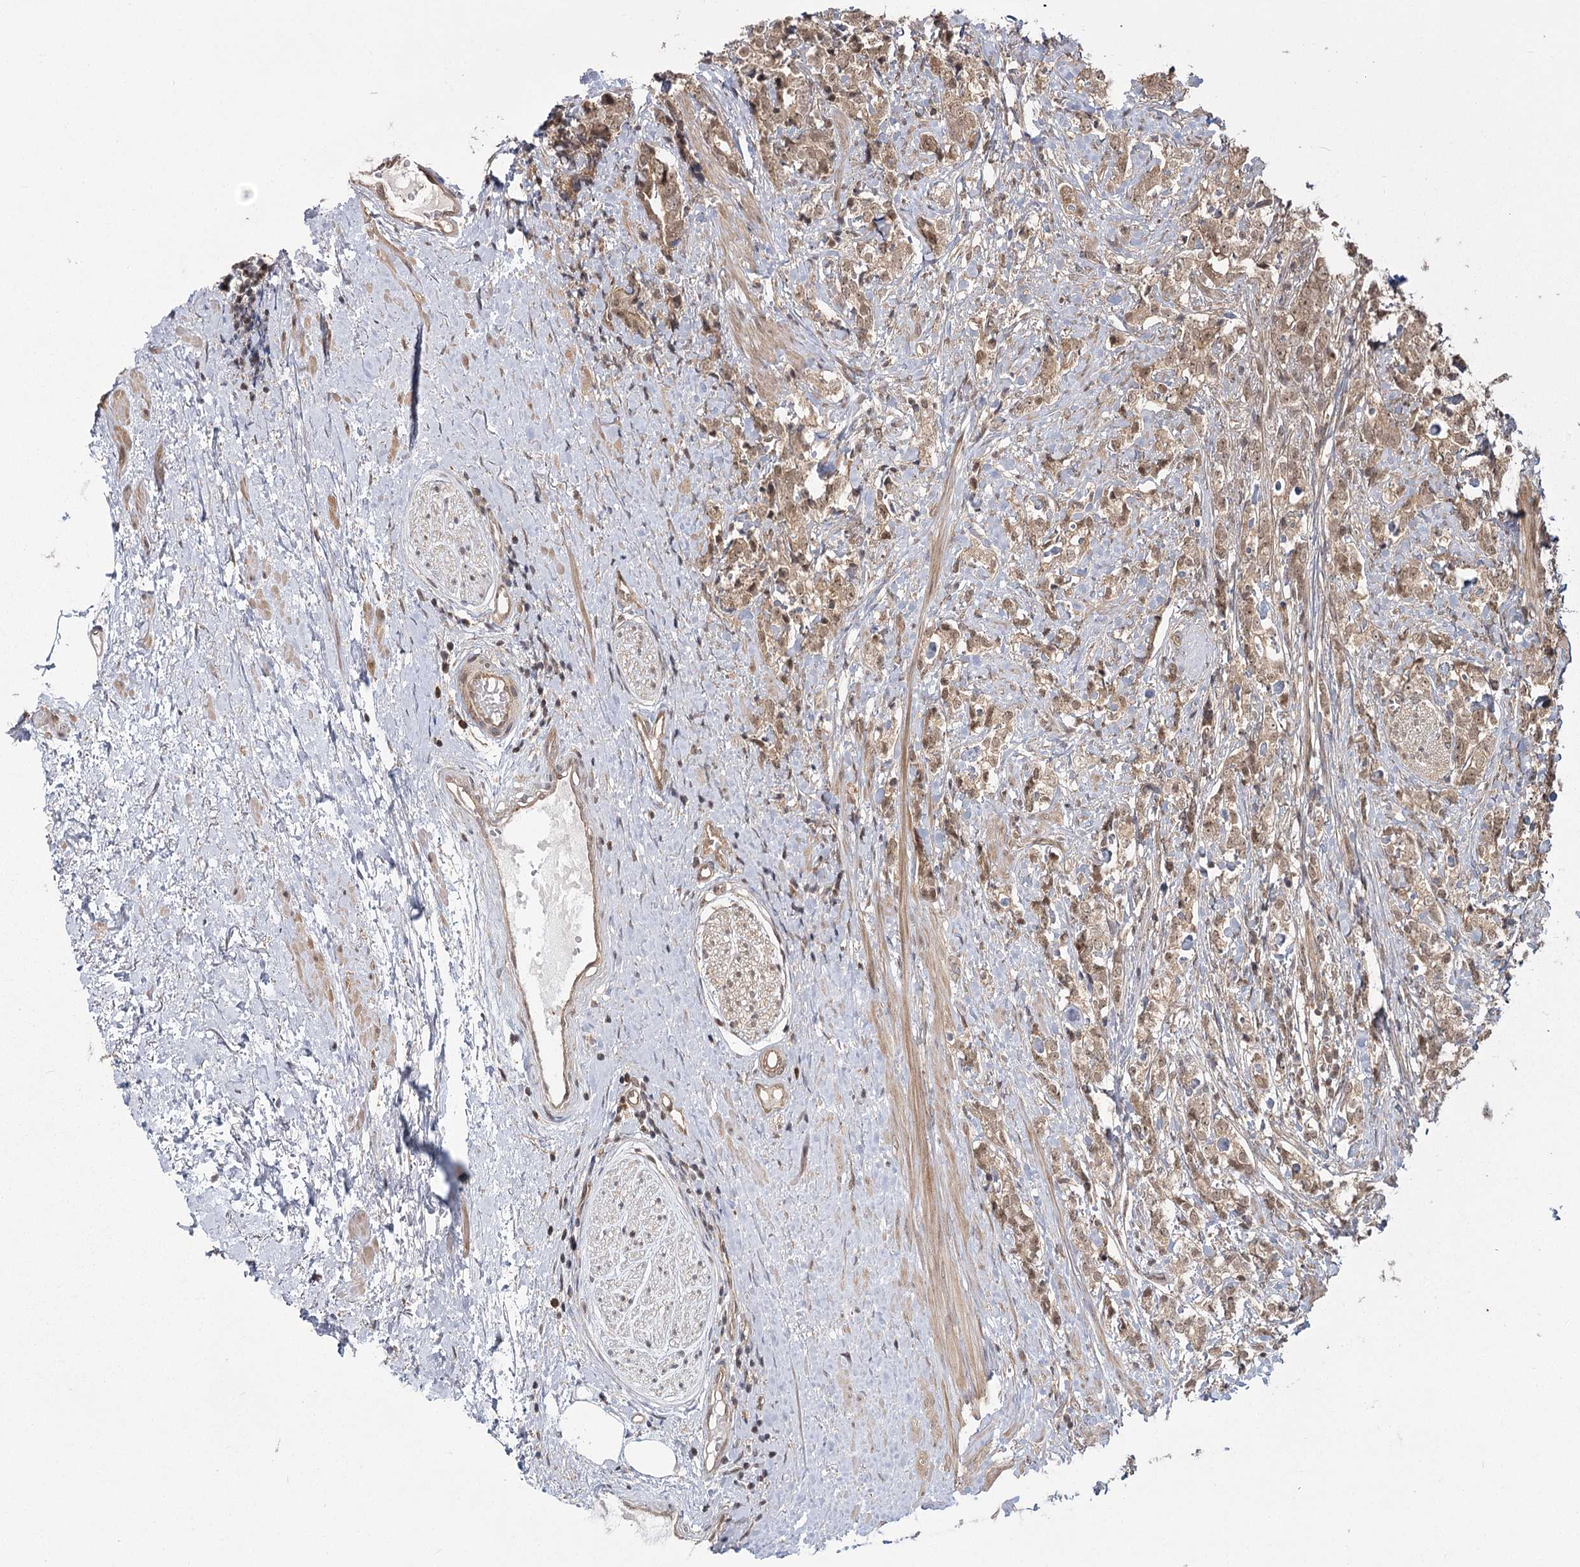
{"staining": {"intensity": "moderate", "quantity": ">75%", "location": "cytoplasmic/membranous,nuclear"}, "tissue": "prostate cancer", "cell_type": "Tumor cells", "image_type": "cancer", "snomed": [{"axis": "morphology", "description": "Adenocarcinoma, High grade"}, {"axis": "topography", "description": "Prostate"}], "caption": "Human prostate cancer (adenocarcinoma (high-grade)) stained with a brown dye shows moderate cytoplasmic/membranous and nuclear positive expression in approximately >75% of tumor cells.", "gene": "R3HDM2", "patient": {"sex": "male", "age": 69}}